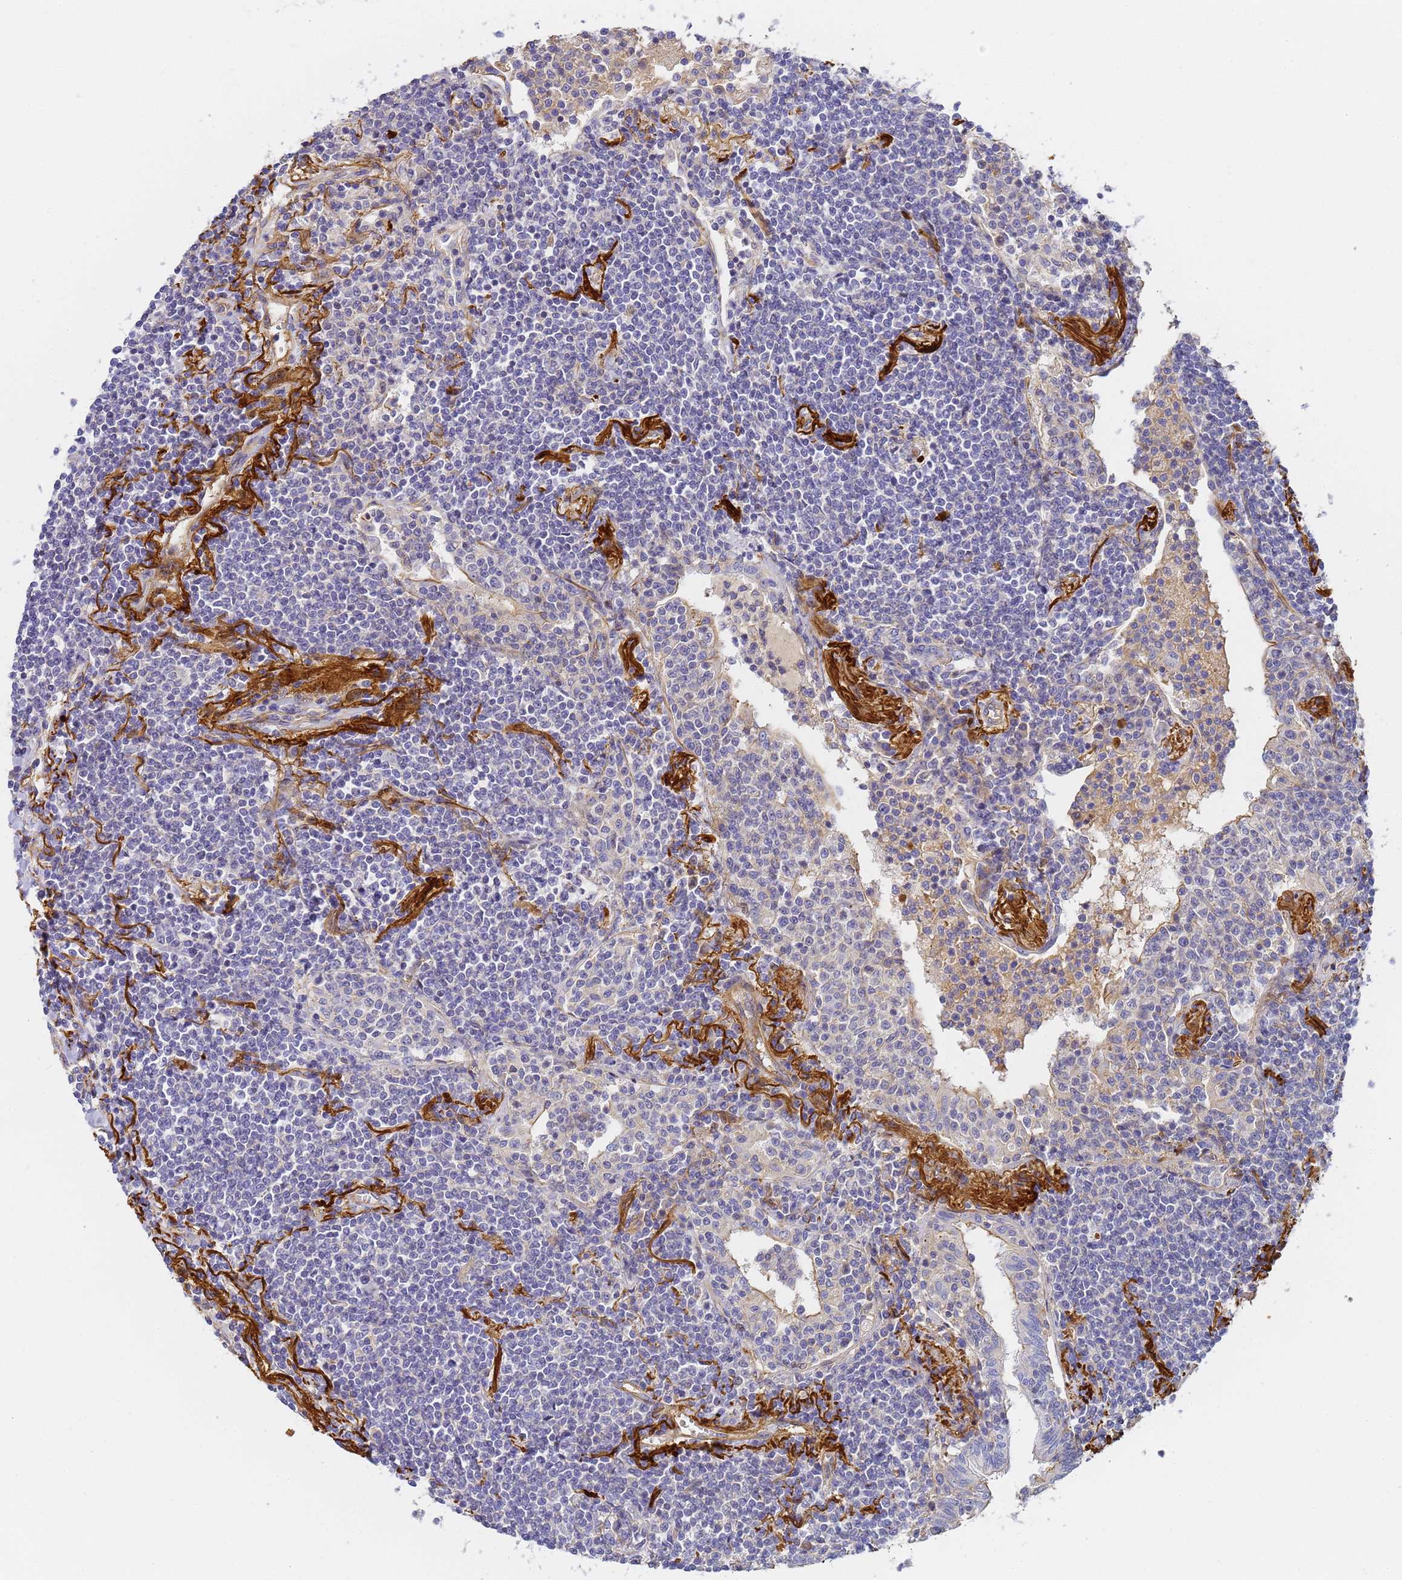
{"staining": {"intensity": "negative", "quantity": "none", "location": "none"}, "tissue": "lymphoma", "cell_type": "Tumor cells", "image_type": "cancer", "snomed": [{"axis": "morphology", "description": "Malignant lymphoma, non-Hodgkin's type, Low grade"}, {"axis": "topography", "description": "Lung"}], "caption": "High magnification brightfield microscopy of lymphoma stained with DAB (3,3'-diaminobenzidine) (brown) and counterstained with hematoxylin (blue): tumor cells show no significant positivity. (DAB immunohistochemistry, high magnification).", "gene": "MYL12A", "patient": {"sex": "female", "age": 71}}